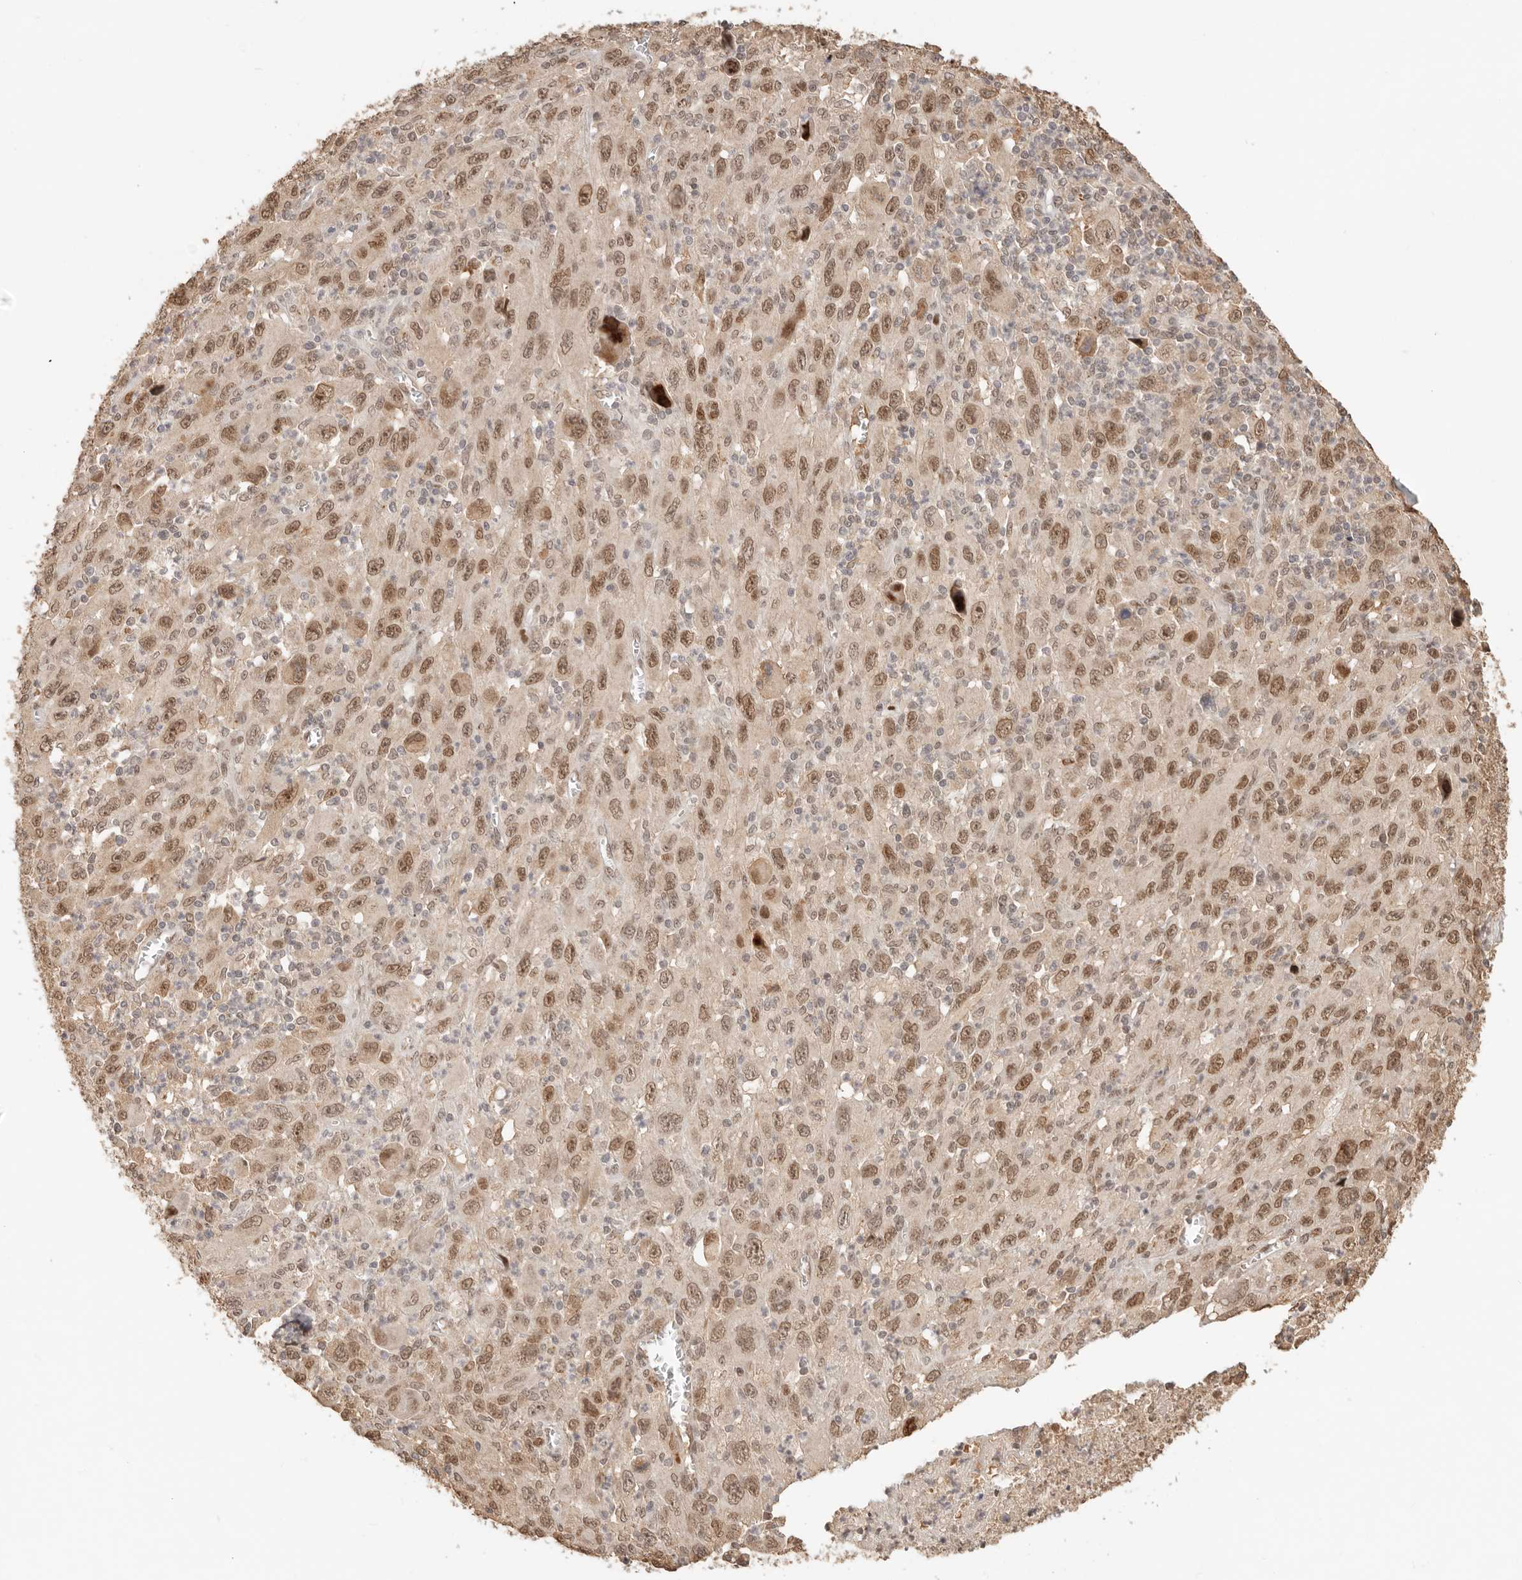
{"staining": {"intensity": "moderate", "quantity": ">75%", "location": "nuclear"}, "tissue": "melanoma", "cell_type": "Tumor cells", "image_type": "cancer", "snomed": [{"axis": "morphology", "description": "Malignant melanoma, Metastatic site"}, {"axis": "topography", "description": "Skin"}], "caption": "A histopathology image of human malignant melanoma (metastatic site) stained for a protein shows moderate nuclear brown staining in tumor cells.", "gene": "NPAS2", "patient": {"sex": "female", "age": 56}}